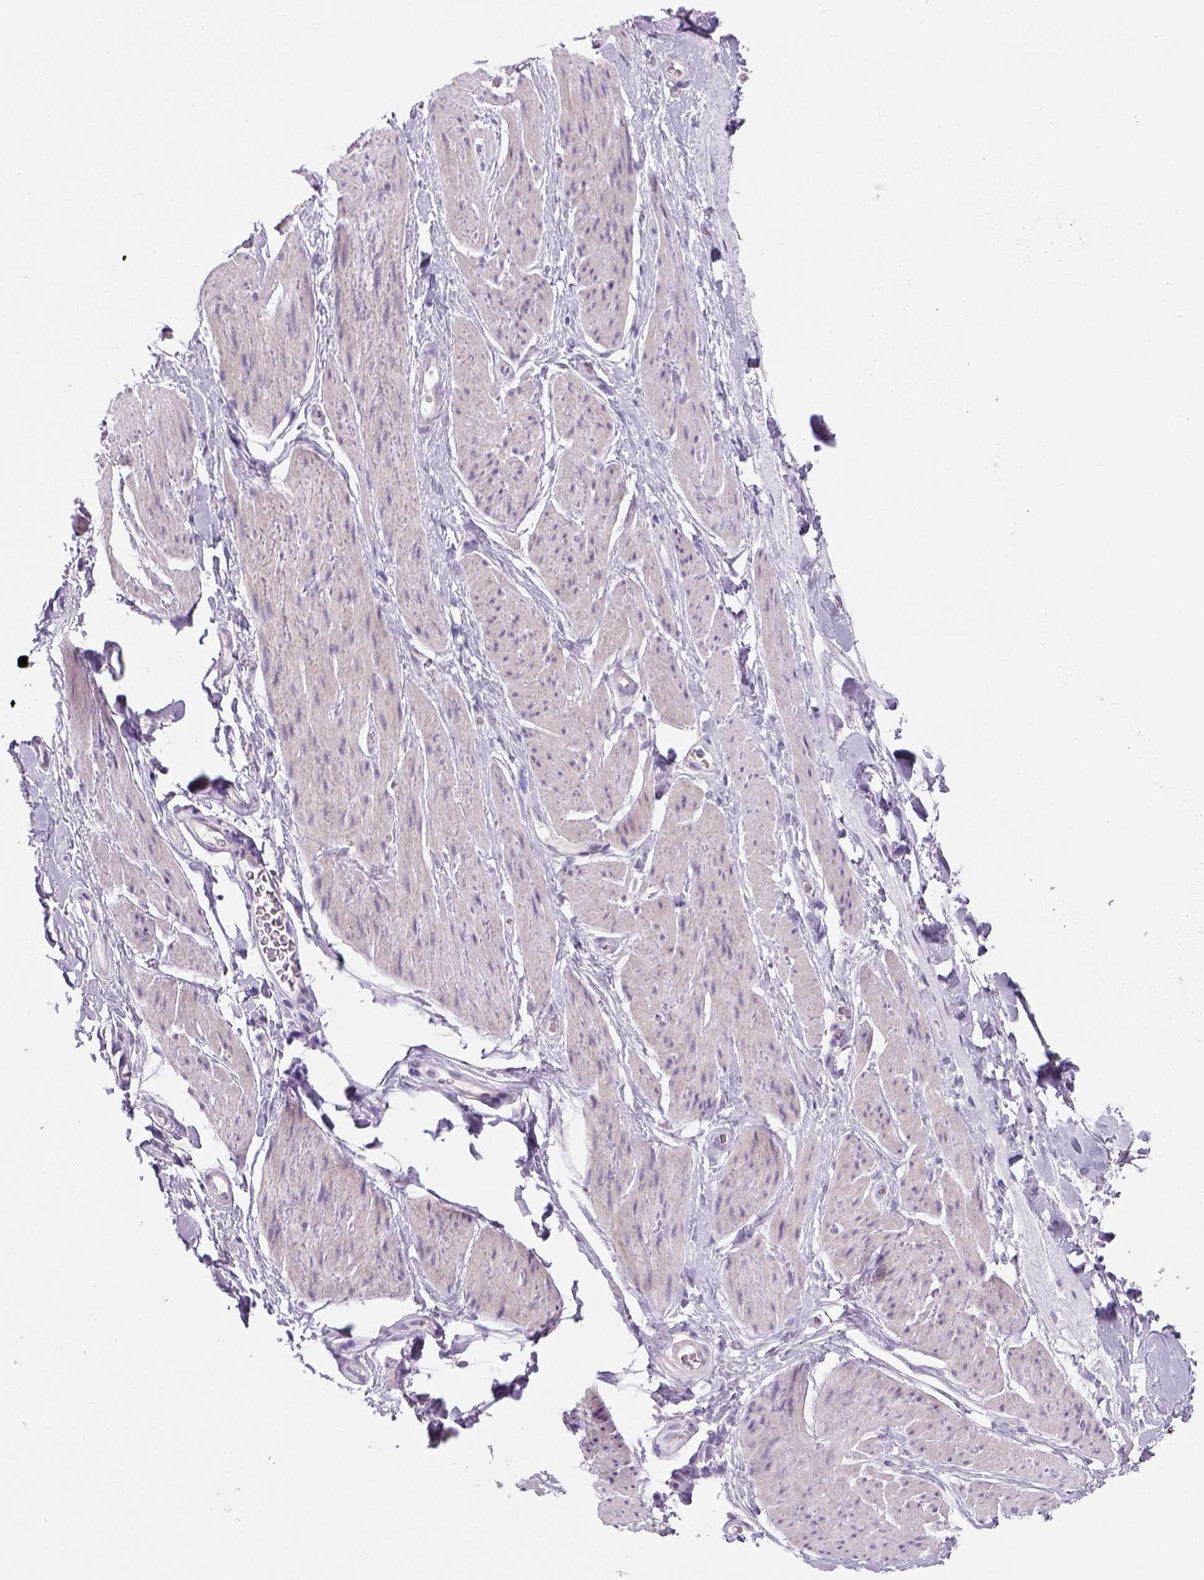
{"staining": {"intensity": "negative", "quantity": "none", "location": "none"}, "tissue": "adipose tissue", "cell_type": "Adipocytes", "image_type": "normal", "snomed": [{"axis": "morphology", "description": "Normal tissue, NOS"}, {"axis": "topography", "description": "Anal"}, {"axis": "topography", "description": "Peripheral nerve tissue"}], "caption": "Histopathology image shows no significant protein positivity in adipocytes of benign adipose tissue. (DAB IHC with hematoxylin counter stain).", "gene": "TENM4", "patient": {"sex": "male", "age": 53}}